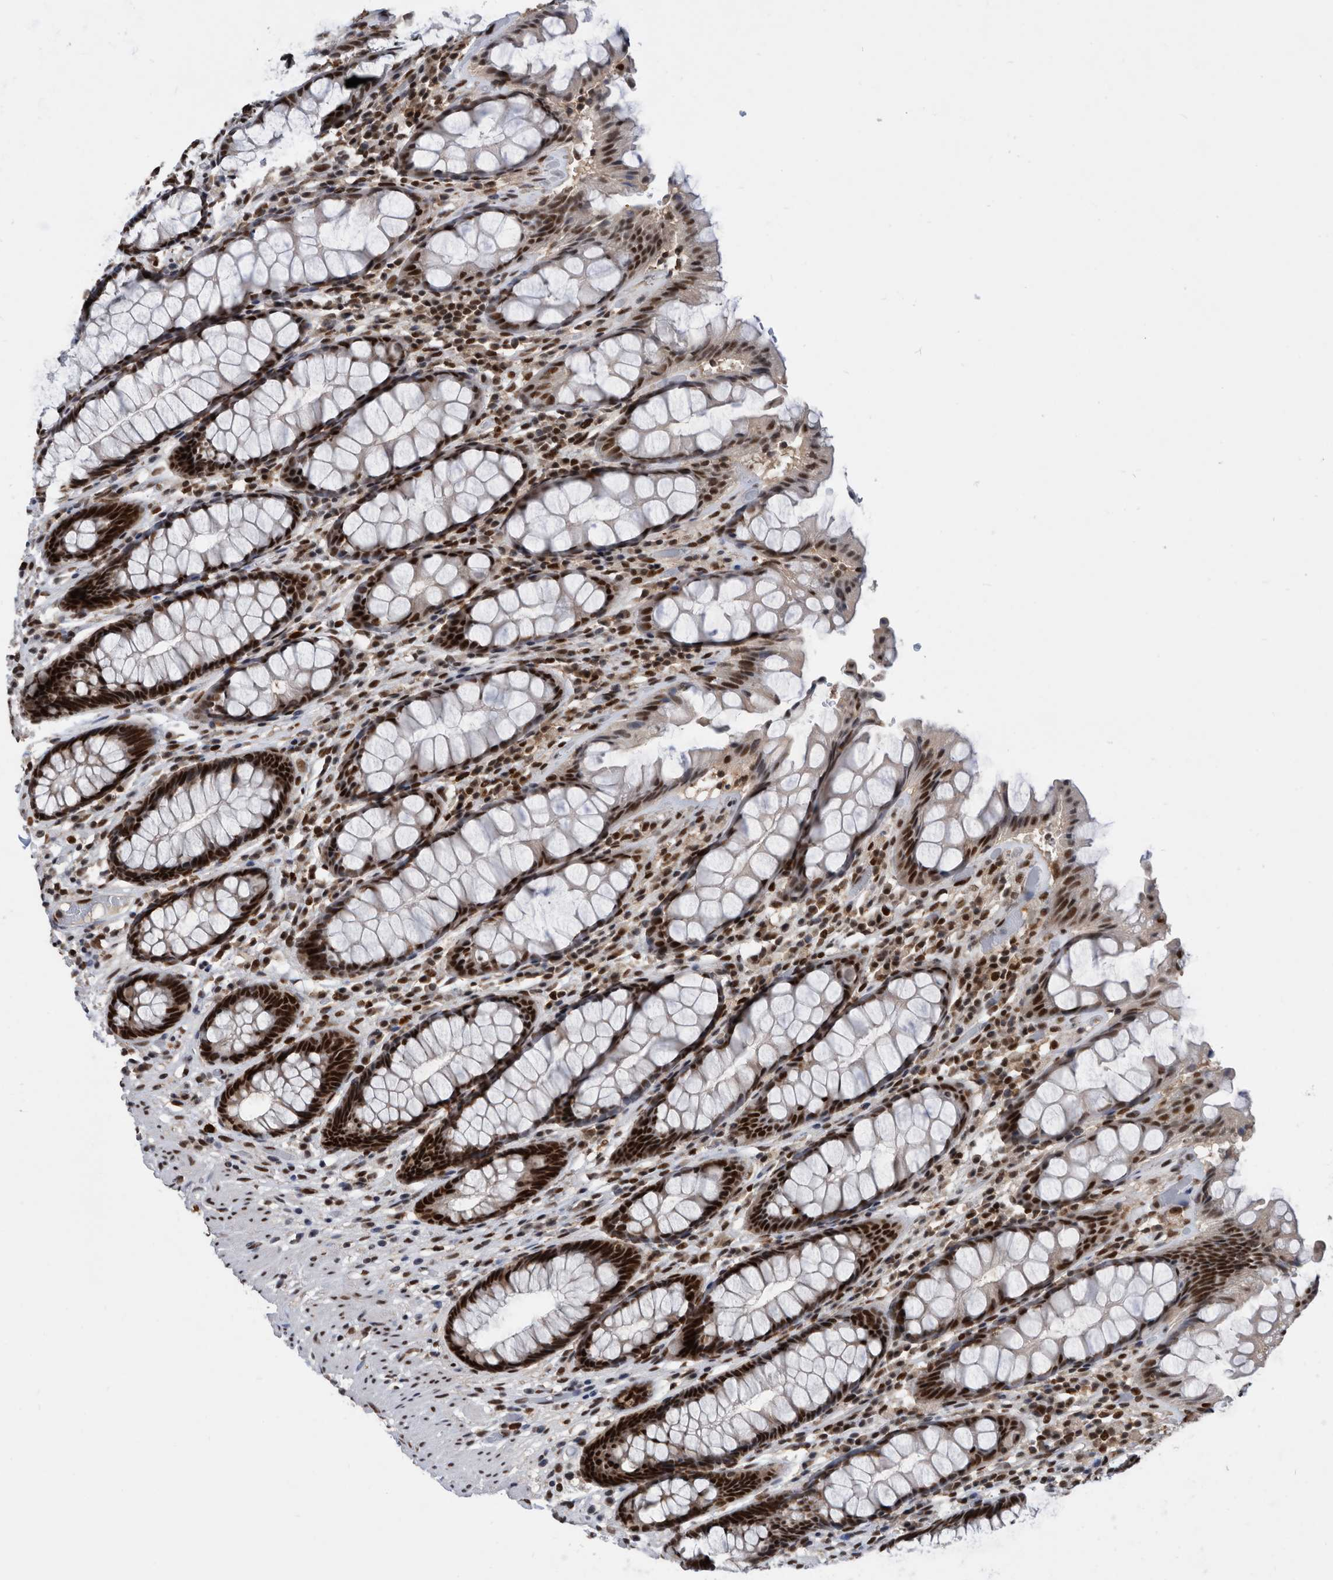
{"staining": {"intensity": "strong", "quantity": ">75%", "location": "nuclear"}, "tissue": "rectum", "cell_type": "Glandular cells", "image_type": "normal", "snomed": [{"axis": "morphology", "description": "Normal tissue, NOS"}, {"axis": "topography", "description": "Rectum"}], "caption": "Approximately >75% of glandular cells in benign human rectum exhibit strong nuclear protein expression as visualized by brown immunohistochemical staining.", "gene": "ZNF260", "patient": {"sex": "male", "age": 64}}